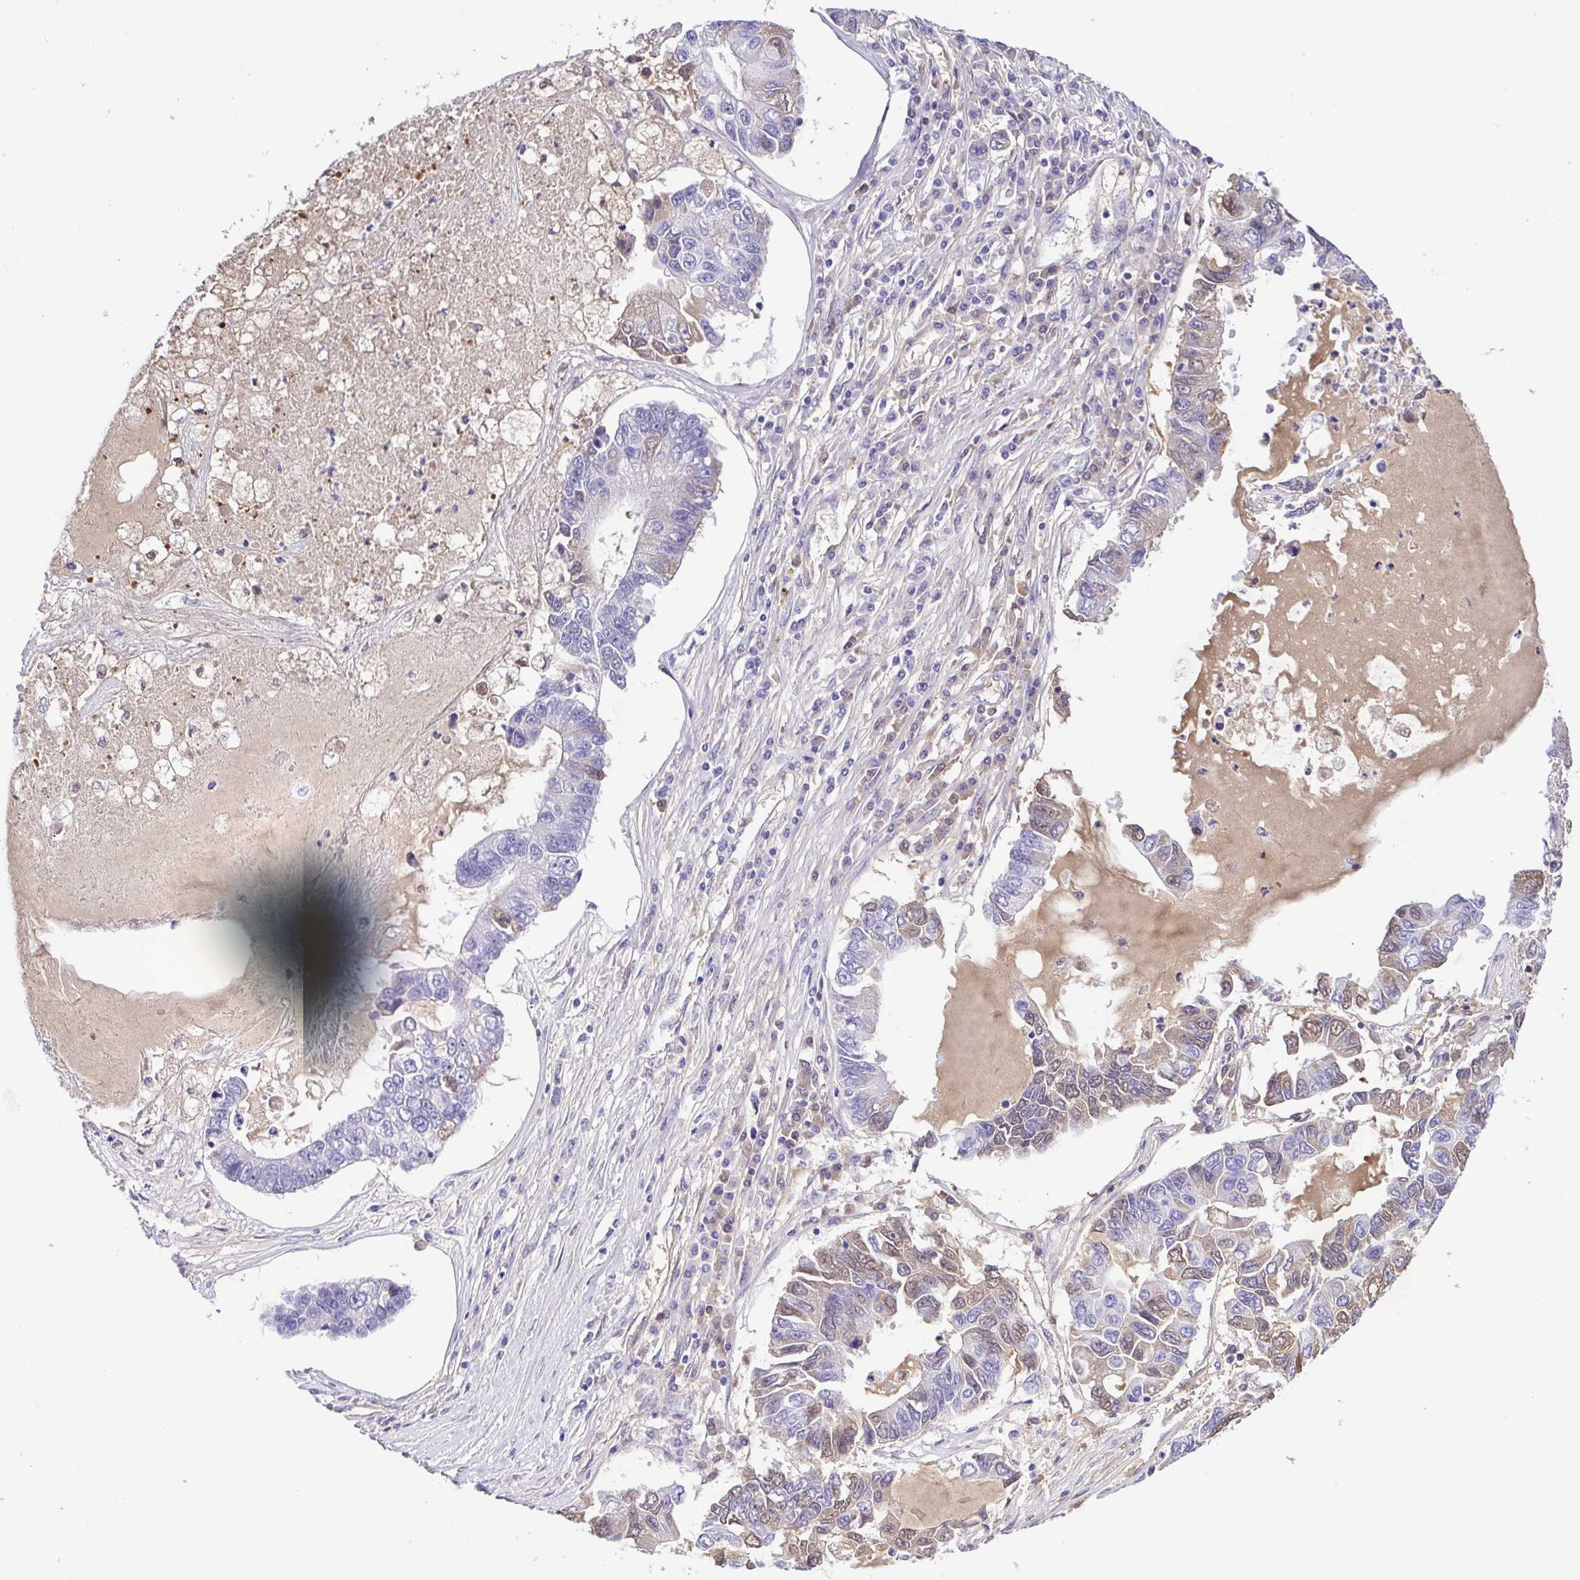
{"staining": {"intensity": "weak", "quantity": "<25%", "location": "cytoplasmic/membranous"}, "tissue": "lung cancer", "cell_type": "Tumor cells", "image_type": "cancer", "snomed": [{"axis": "morphology", "description": "Adenocarcinoma, NOS"}, {"axis": "topography", "description": "Bronchus"}, {"axis": "topography", "description": "Lung"}], "caption": "High power microscopy photomicrograph of an immunohistochemistry micrograph of lung cancer (adenocarcinoma), revealing no significant expression in tumor cells. The staining is performed using DAB (3,3'-diaminobenzidine) brown chromogen with nuclei counter-stained in using hematoxylin.", "gene": "IGFL1", "patient": {"sex": "female", "age": 51}}